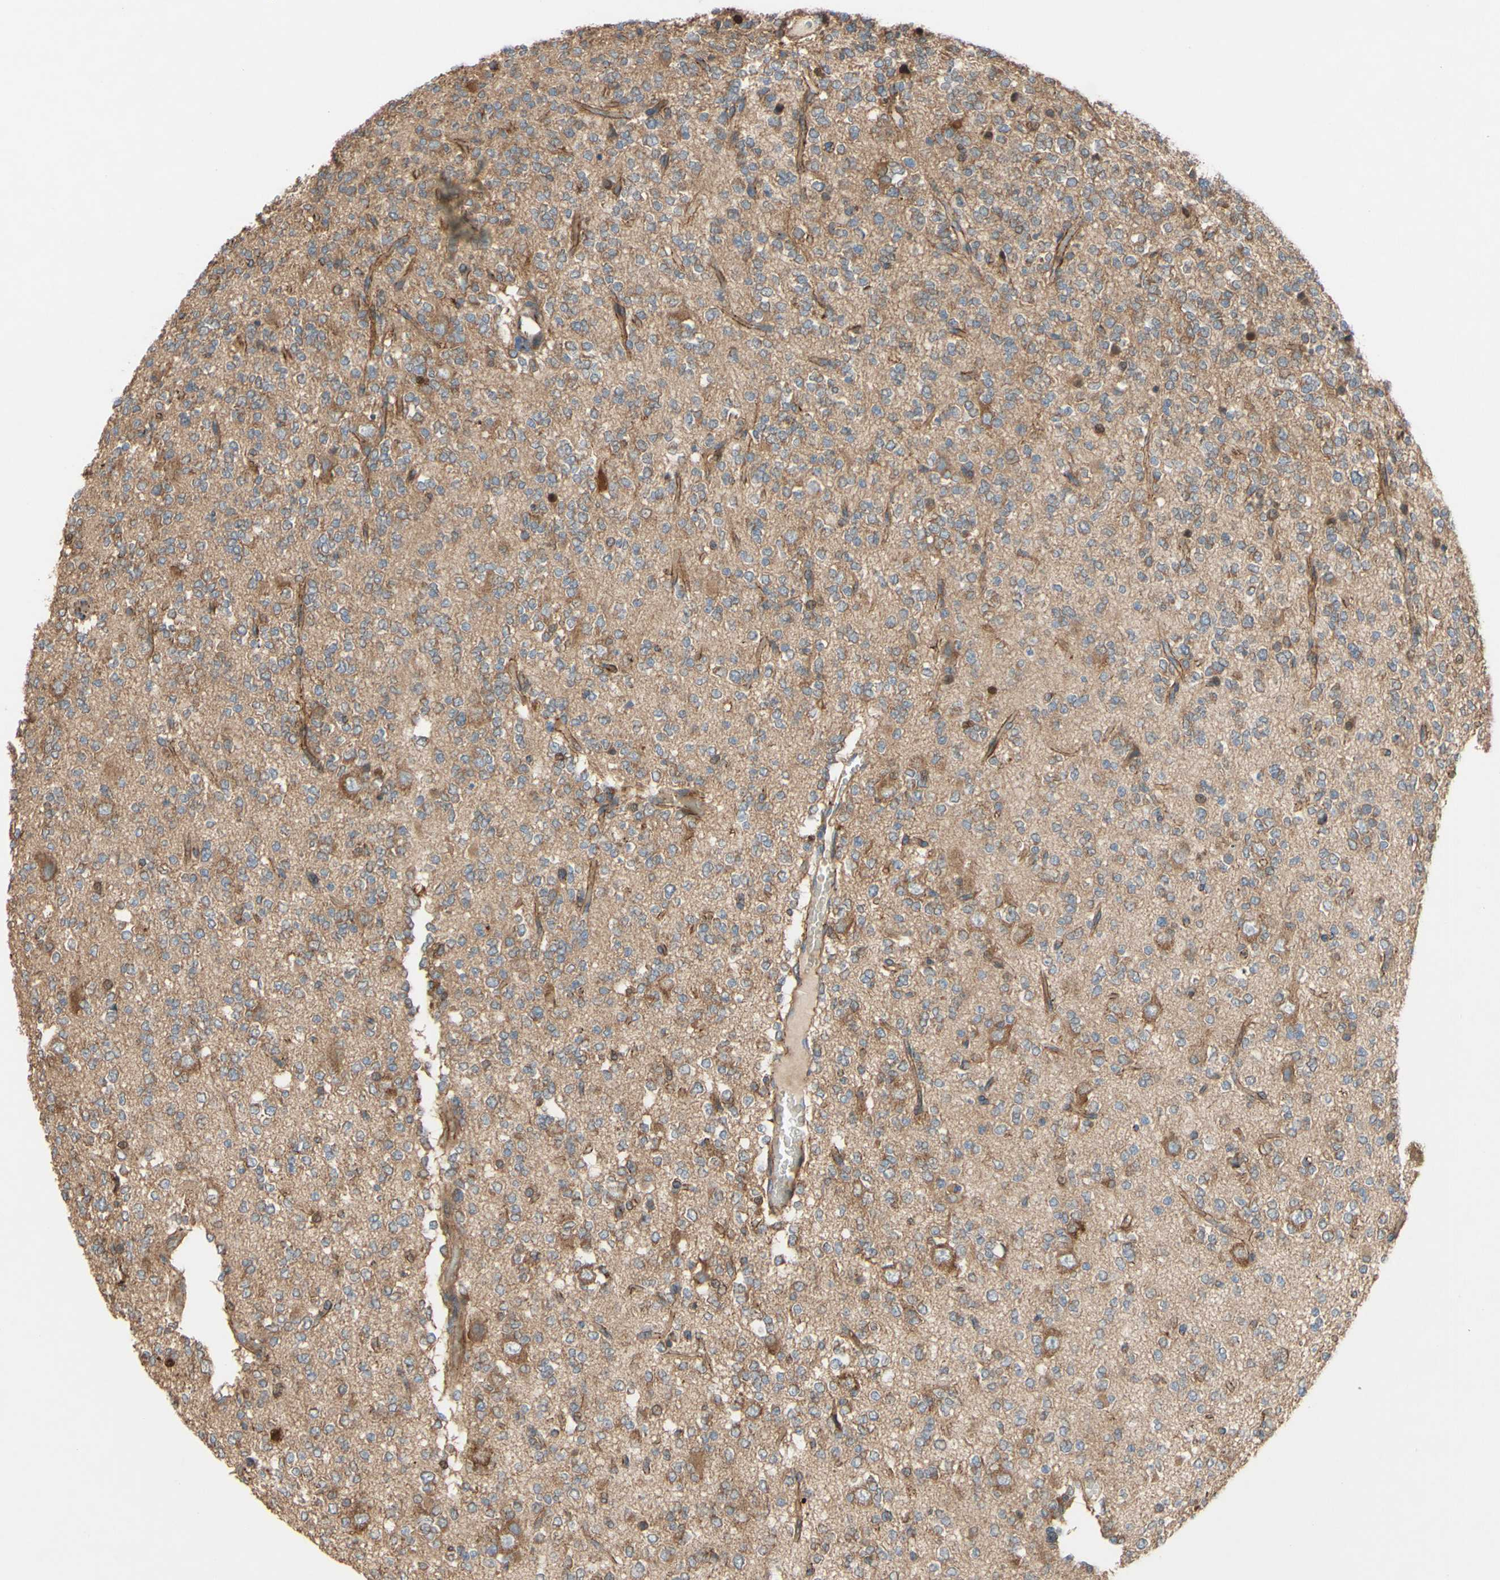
{"staining": {"intensity": "moderate", "quantity": "<25%", "location": "cytoplasmic/membranous"}, "tissue": "glioma", "cell_type": "Tumor cells", "image_type": "cancer", "snomed": [{"axis": "morphology", "description": "Glioma, malignant, Low grade"}, {"axis": "topography", "description": "Brain"}], "caption": "Human malignant low-grade glioma stained with a brown dye displays moderate cytoplasmic/membranous positive positivity in about <25% of tumor cells.", "gene": "PDGFB", "patient": {"sex": "male", "age": 38}}